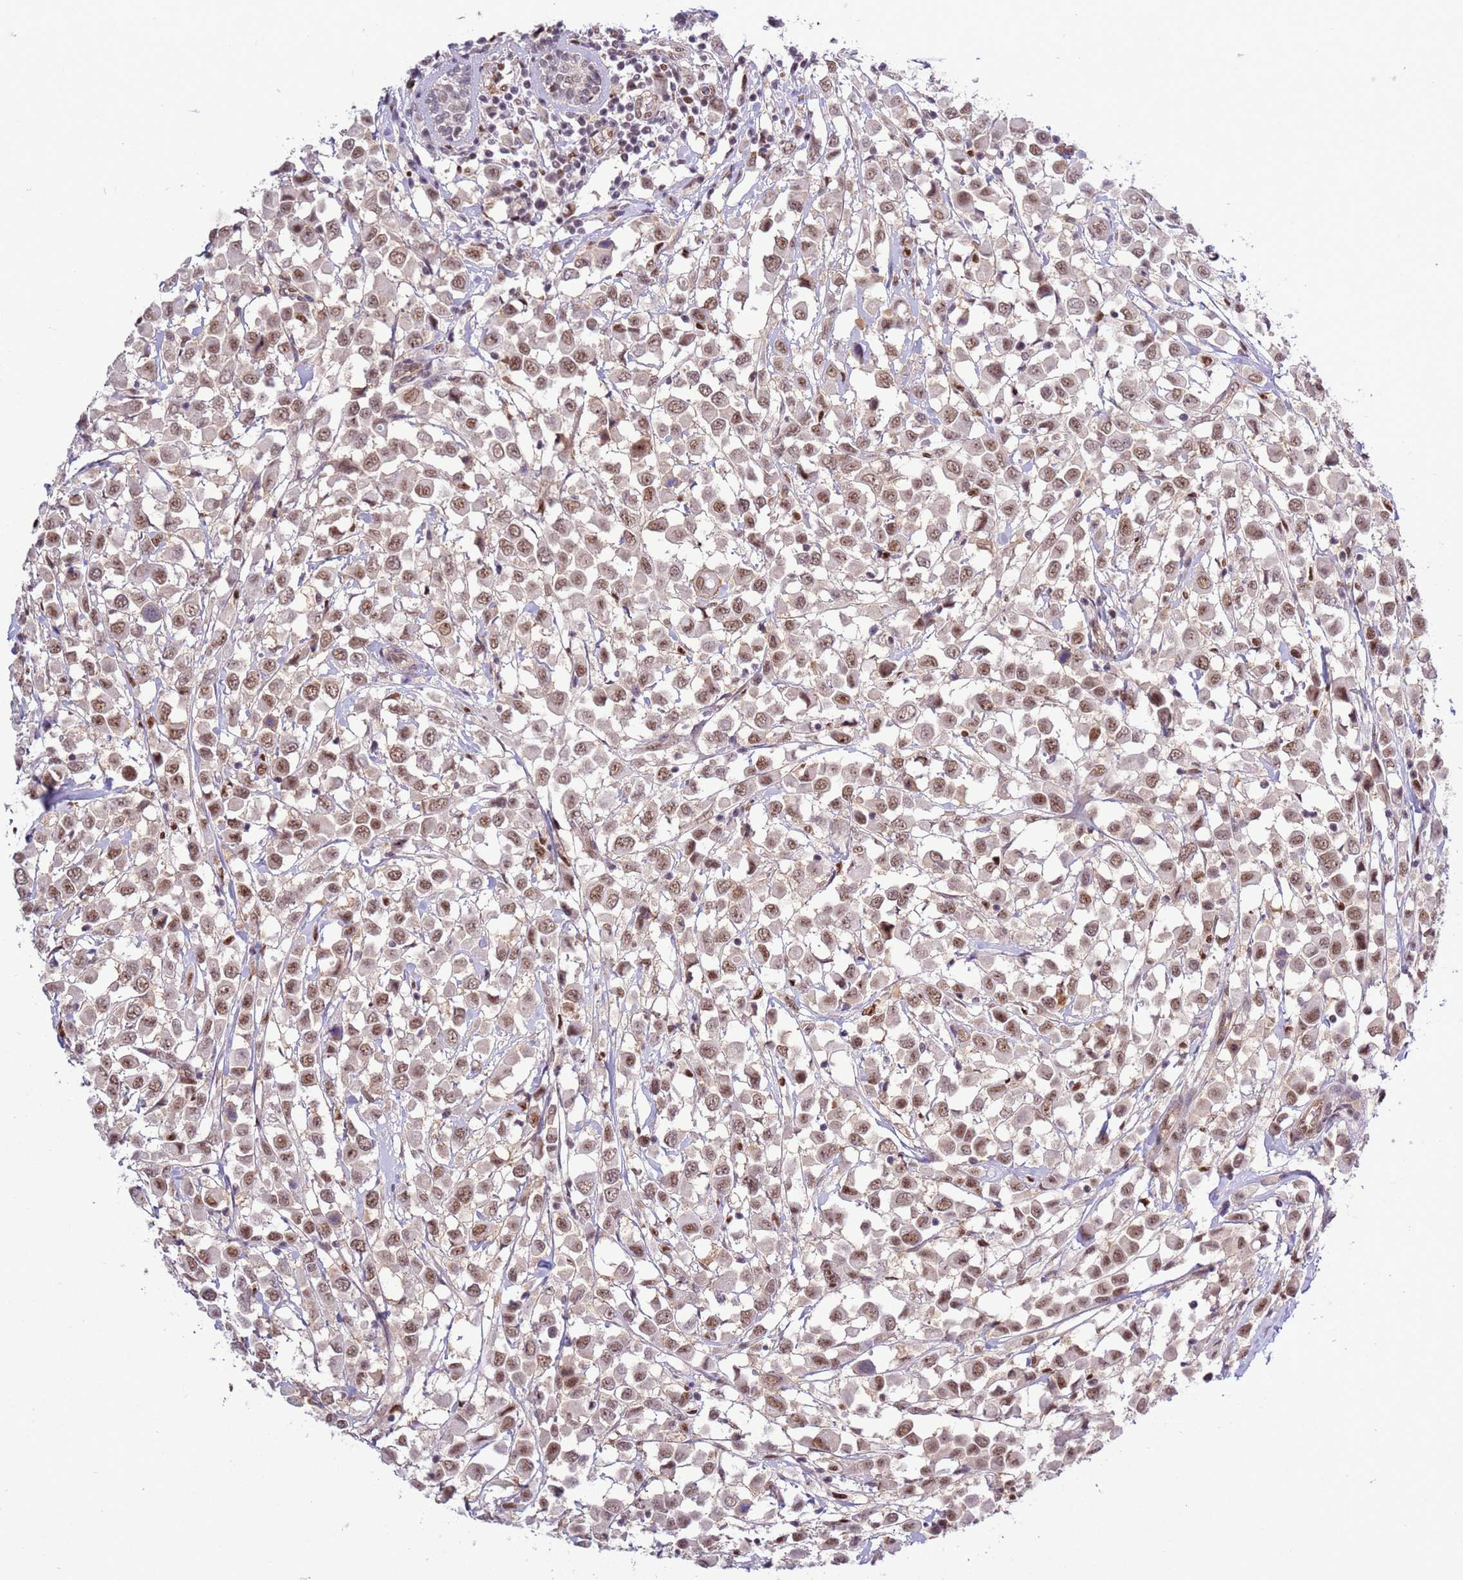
{"staining": {"intensity": "moderate", "quantity": ">75%", "location": "nuclear"}, "tissue": "breast cancer", "cell_type": "Tumor cells", "image_type": "cancer", "snomed": [{"axis": "morphology", "description": "Duct carcinoma"}, {"axis": "topography", "description": "Breast"}], "caption": "A medium amount of moderate nuclear staining is present in approximately >75% of tumor cells in breast intraductal carcinoma tissue.", "gene": "PRPF6", "patient": {"sex": "female", "age": 61}}